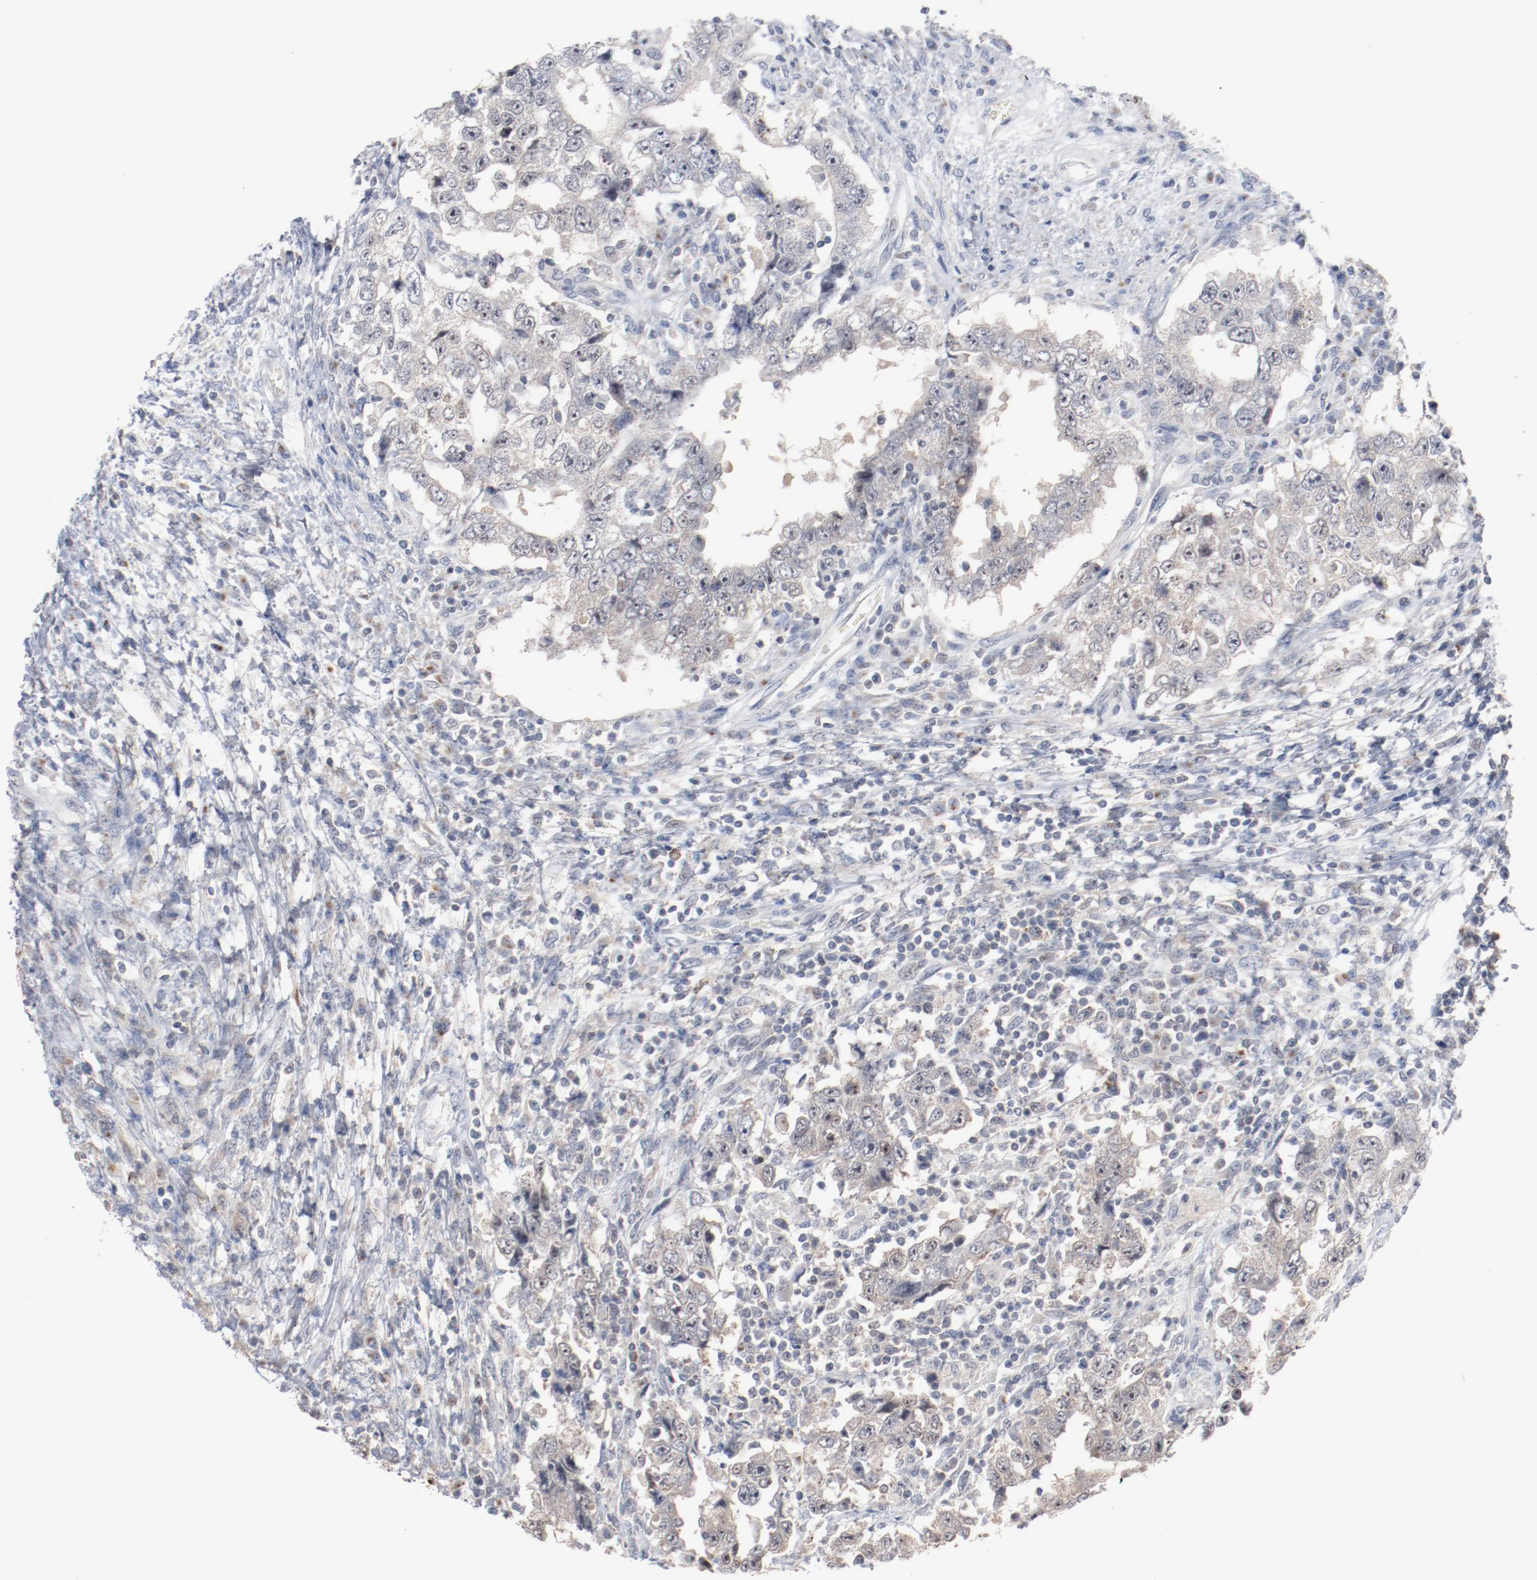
{"staining": {"intensity": "negative", "quantity": "none", "location": "none"}, "tissue": "testis cancer", "cell_type": "Tumor cells", "image_type": "cancer", "snomed": [{"axis": "morphology", "description": "Carcinoma, Embryonal, NOS"}, {"axis": "topography", "description": "Testis"}], "caption": "A histopathology image of human embryonal carcinoma (testis) is negative for staining in tumor cells.", "gene": "ERICH1", "patient": {"sex": "male", "age": 26}}